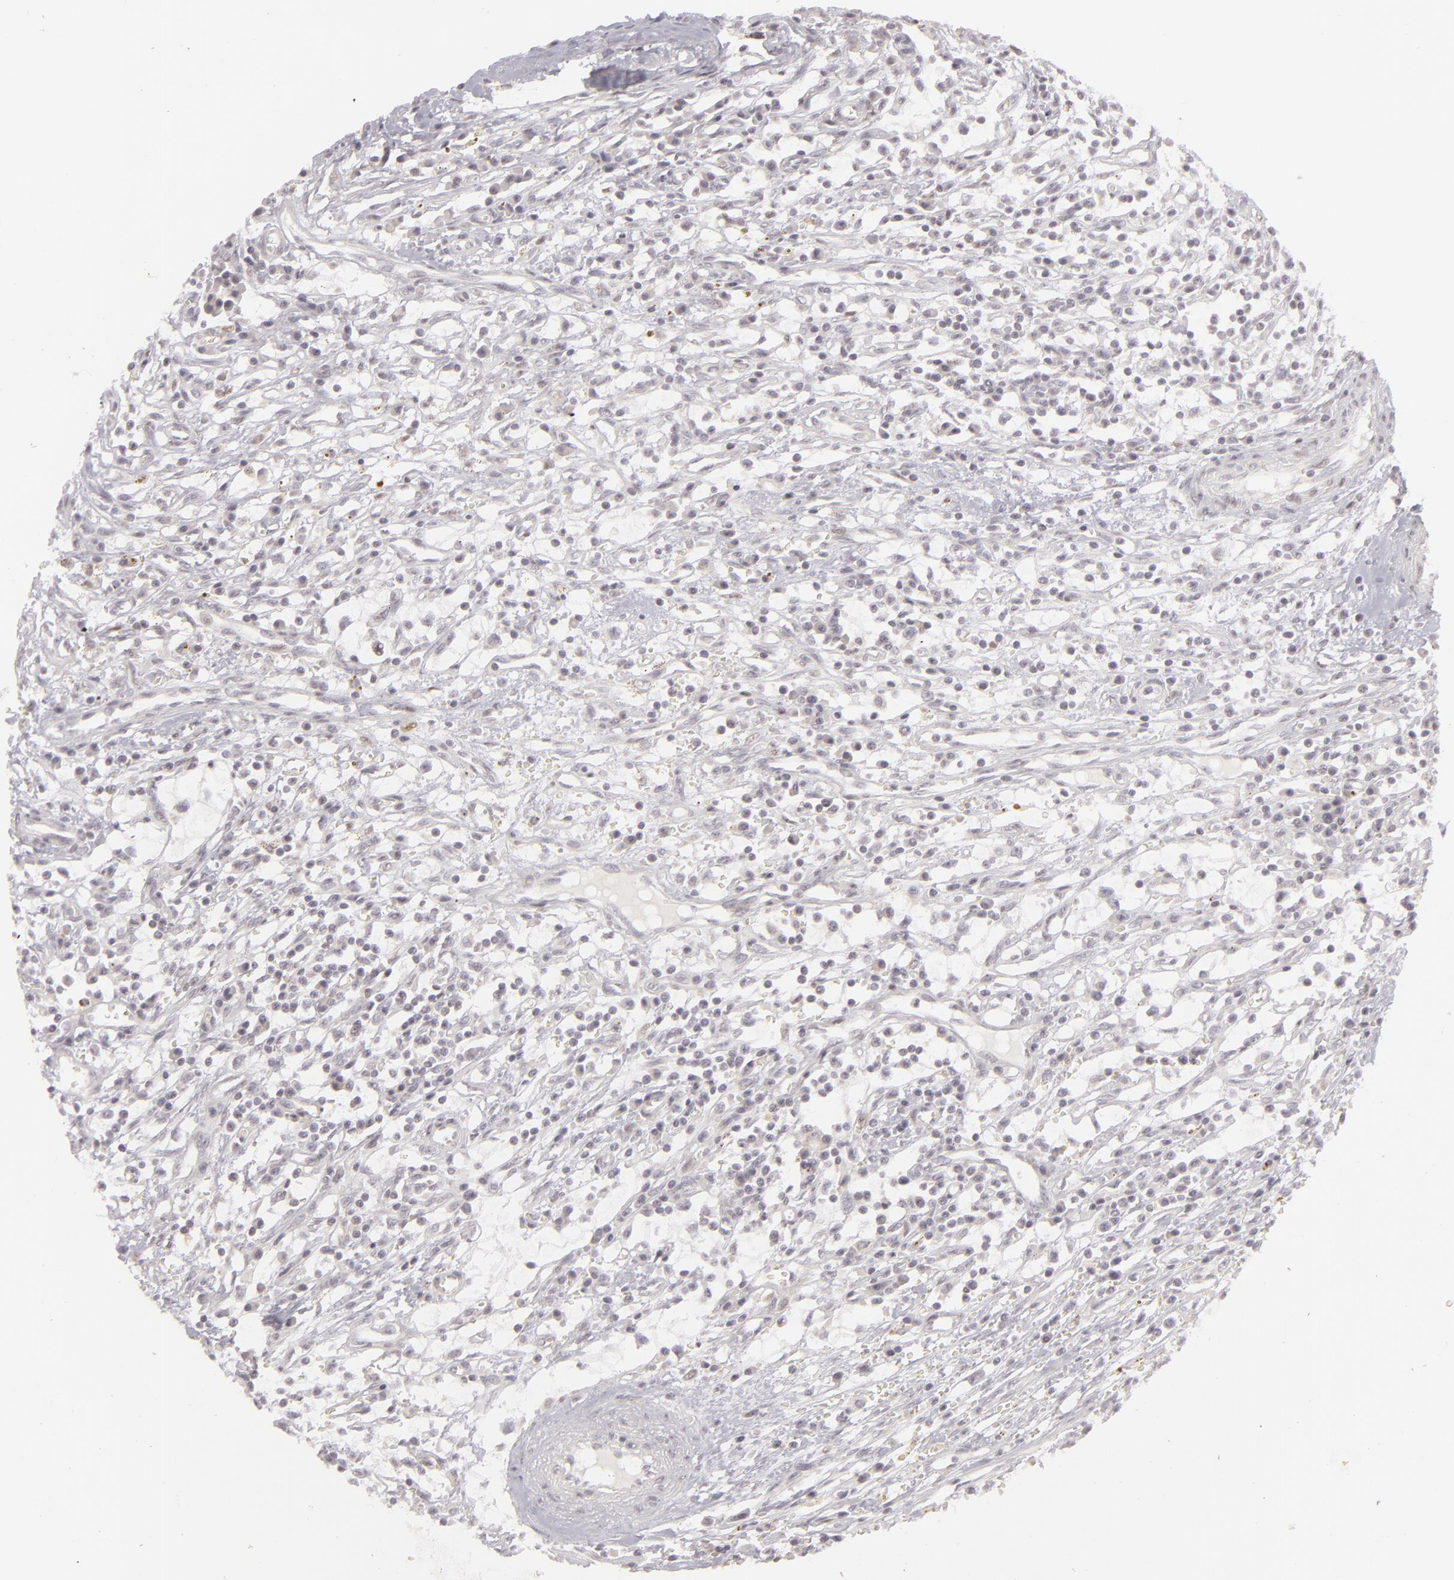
{"staining": {"intensity": "negative", "quantity": "none", "location": "none"}, "tissue": "renal cancer", "cell_type": "Tumor cells", "image_type": "cancer", "snomed": [{"axis": "morphology", "description": "Adenocarcinoma, NOS"}, {"axis": "topography", "description": "Kidney"}], "caption": "Immunohistochemistry of human renal cancer demonstrates no expression in tumor cells.", "gene": "SIX1", "patient": {"sex": "male", "age": 82}}